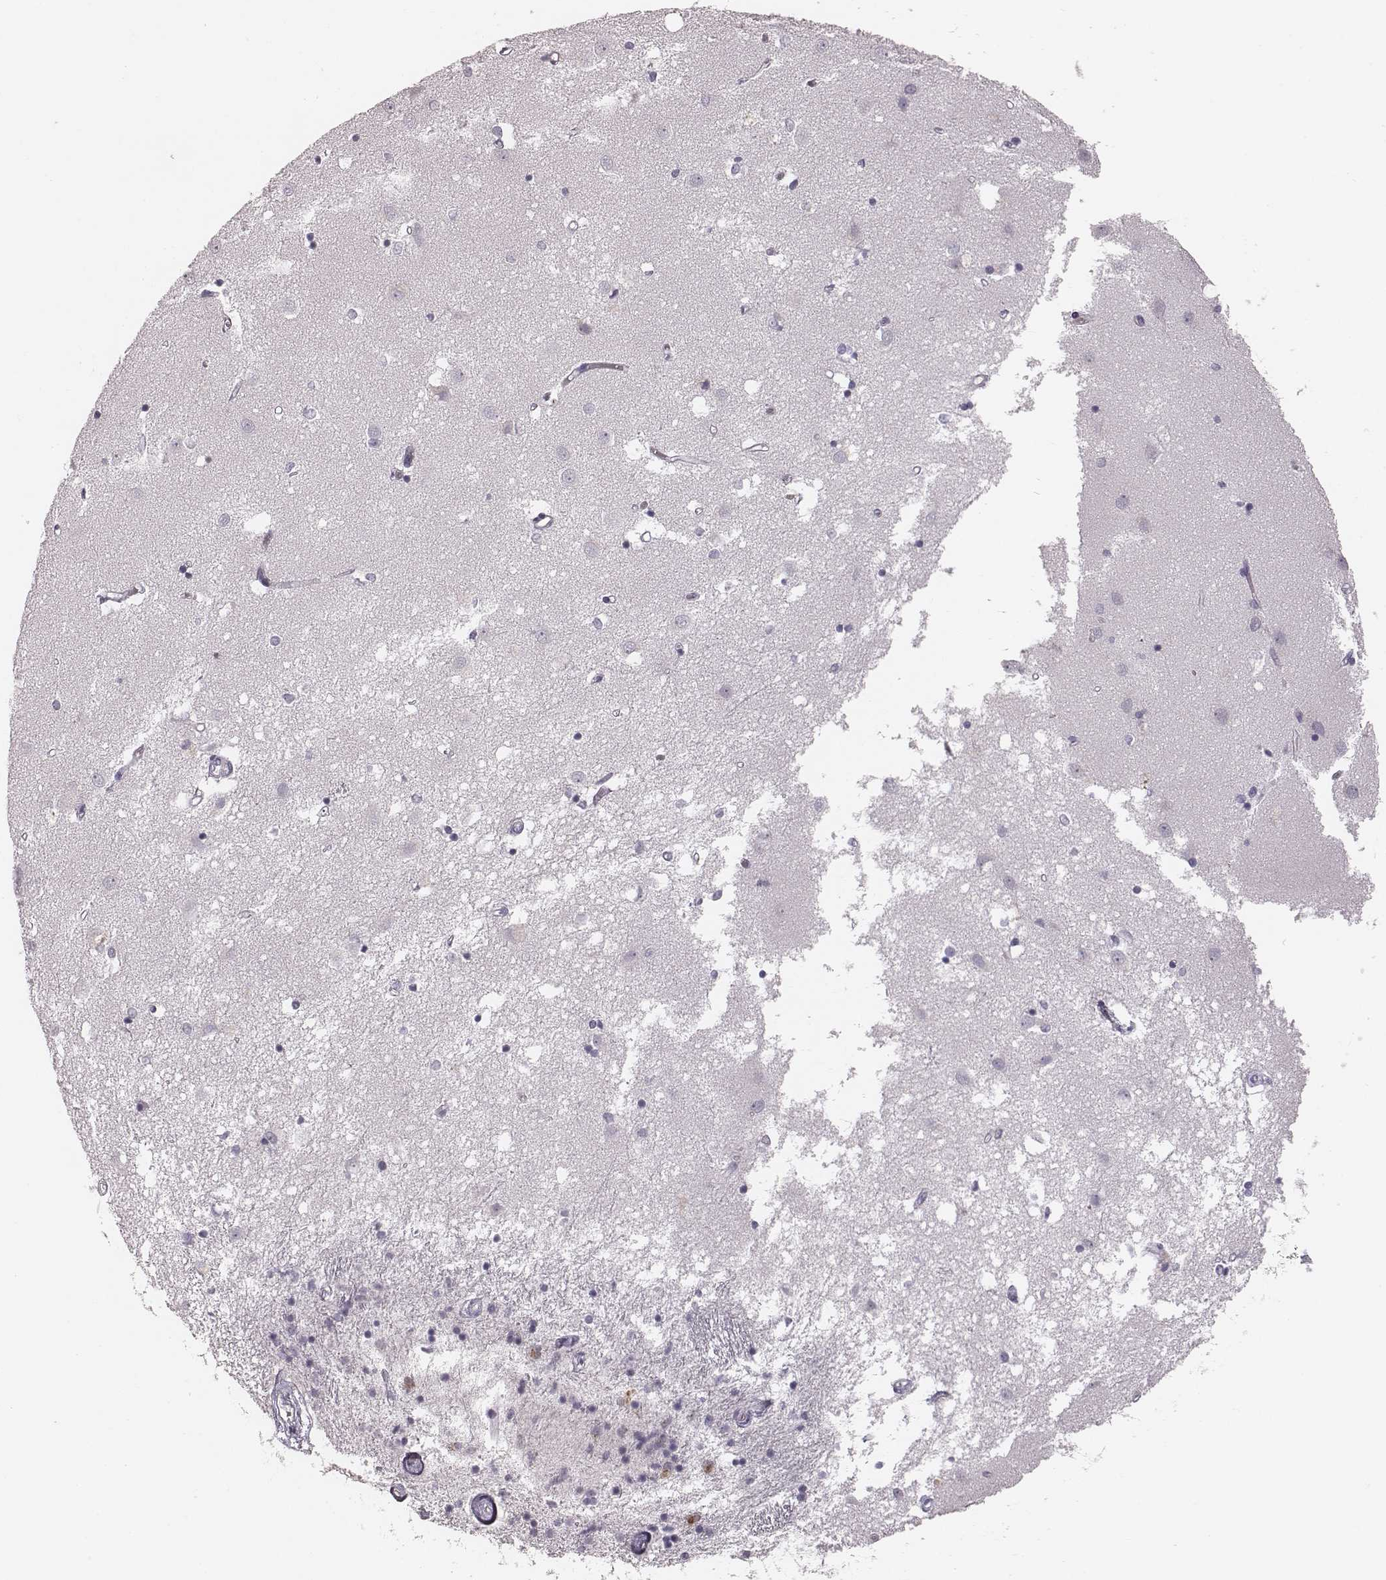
{"staining": {"intensity": "negative", "quantity": "none", "location": "none"}, "tissue": "caudate", "cell_type": "Glial cells", "image_type": "normal", "snomed": [{"axis": "morphology", "description": "Normal tissue, NOS"}, {"axis": "topography", "description": "Lateral ventricle wall"}], "caption": "This is an immunohistochemistry micrograph of benign human caudate. There is no staining in glial cells.", "gene": "SPA17", "patient": {"sex": "male", "age": 54}}